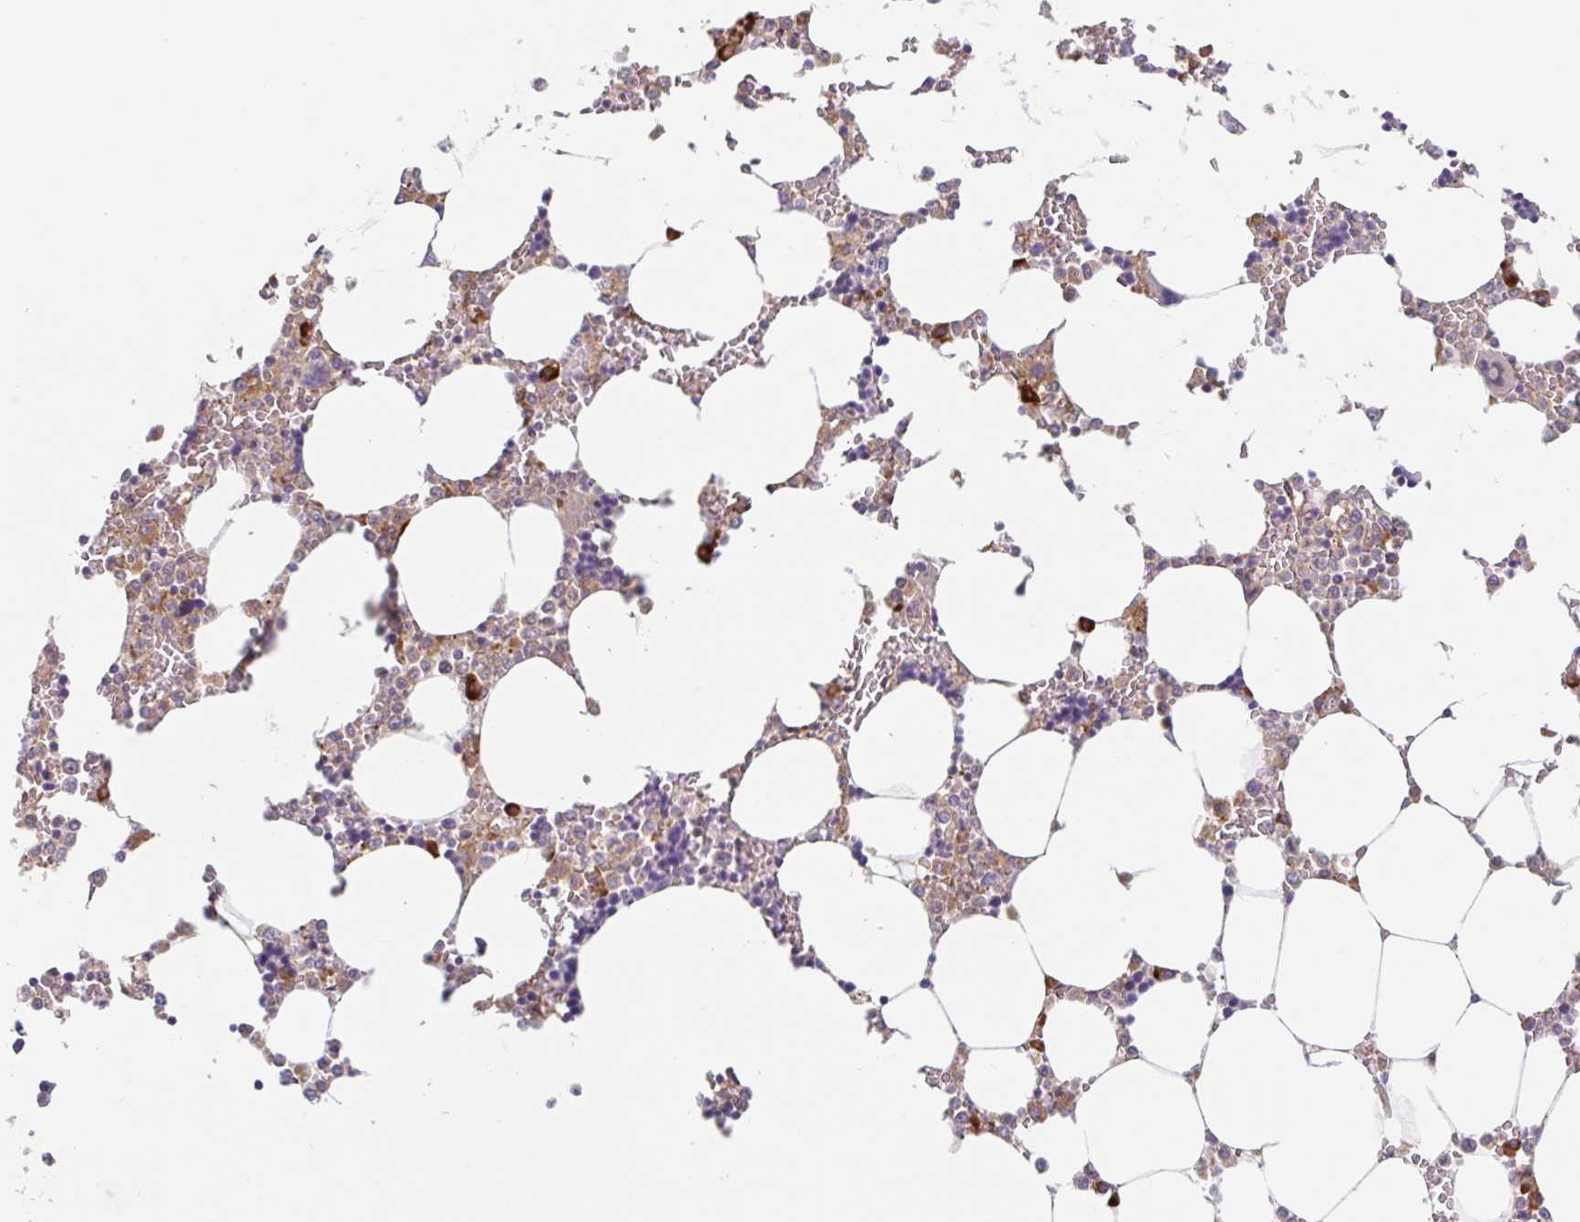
{"staining": {"intensity": "strong", "quantity": "<25%", "location": "cytoplasmic/membranous"}, "tissue": "bone marrow", "cell_type": "Hematopoietic cells", "image_type": "normal", "snomed": [{"axis": "morphology", "description": "Normal tissue, NOS"}, {"axis": "topography", "description": "Bone marrow"}], "caption": "This photomicrograph shows benign bone marrow stained with immunohistochemistry (IHC) to label a protein in brown. The cytoplasmic/membranous of hematopoietic cells show strong positivity for the protein. Nuclei are counter-stained blue.", "gene": "RIT1", "patient": {"sex": "male", "age": 64}}